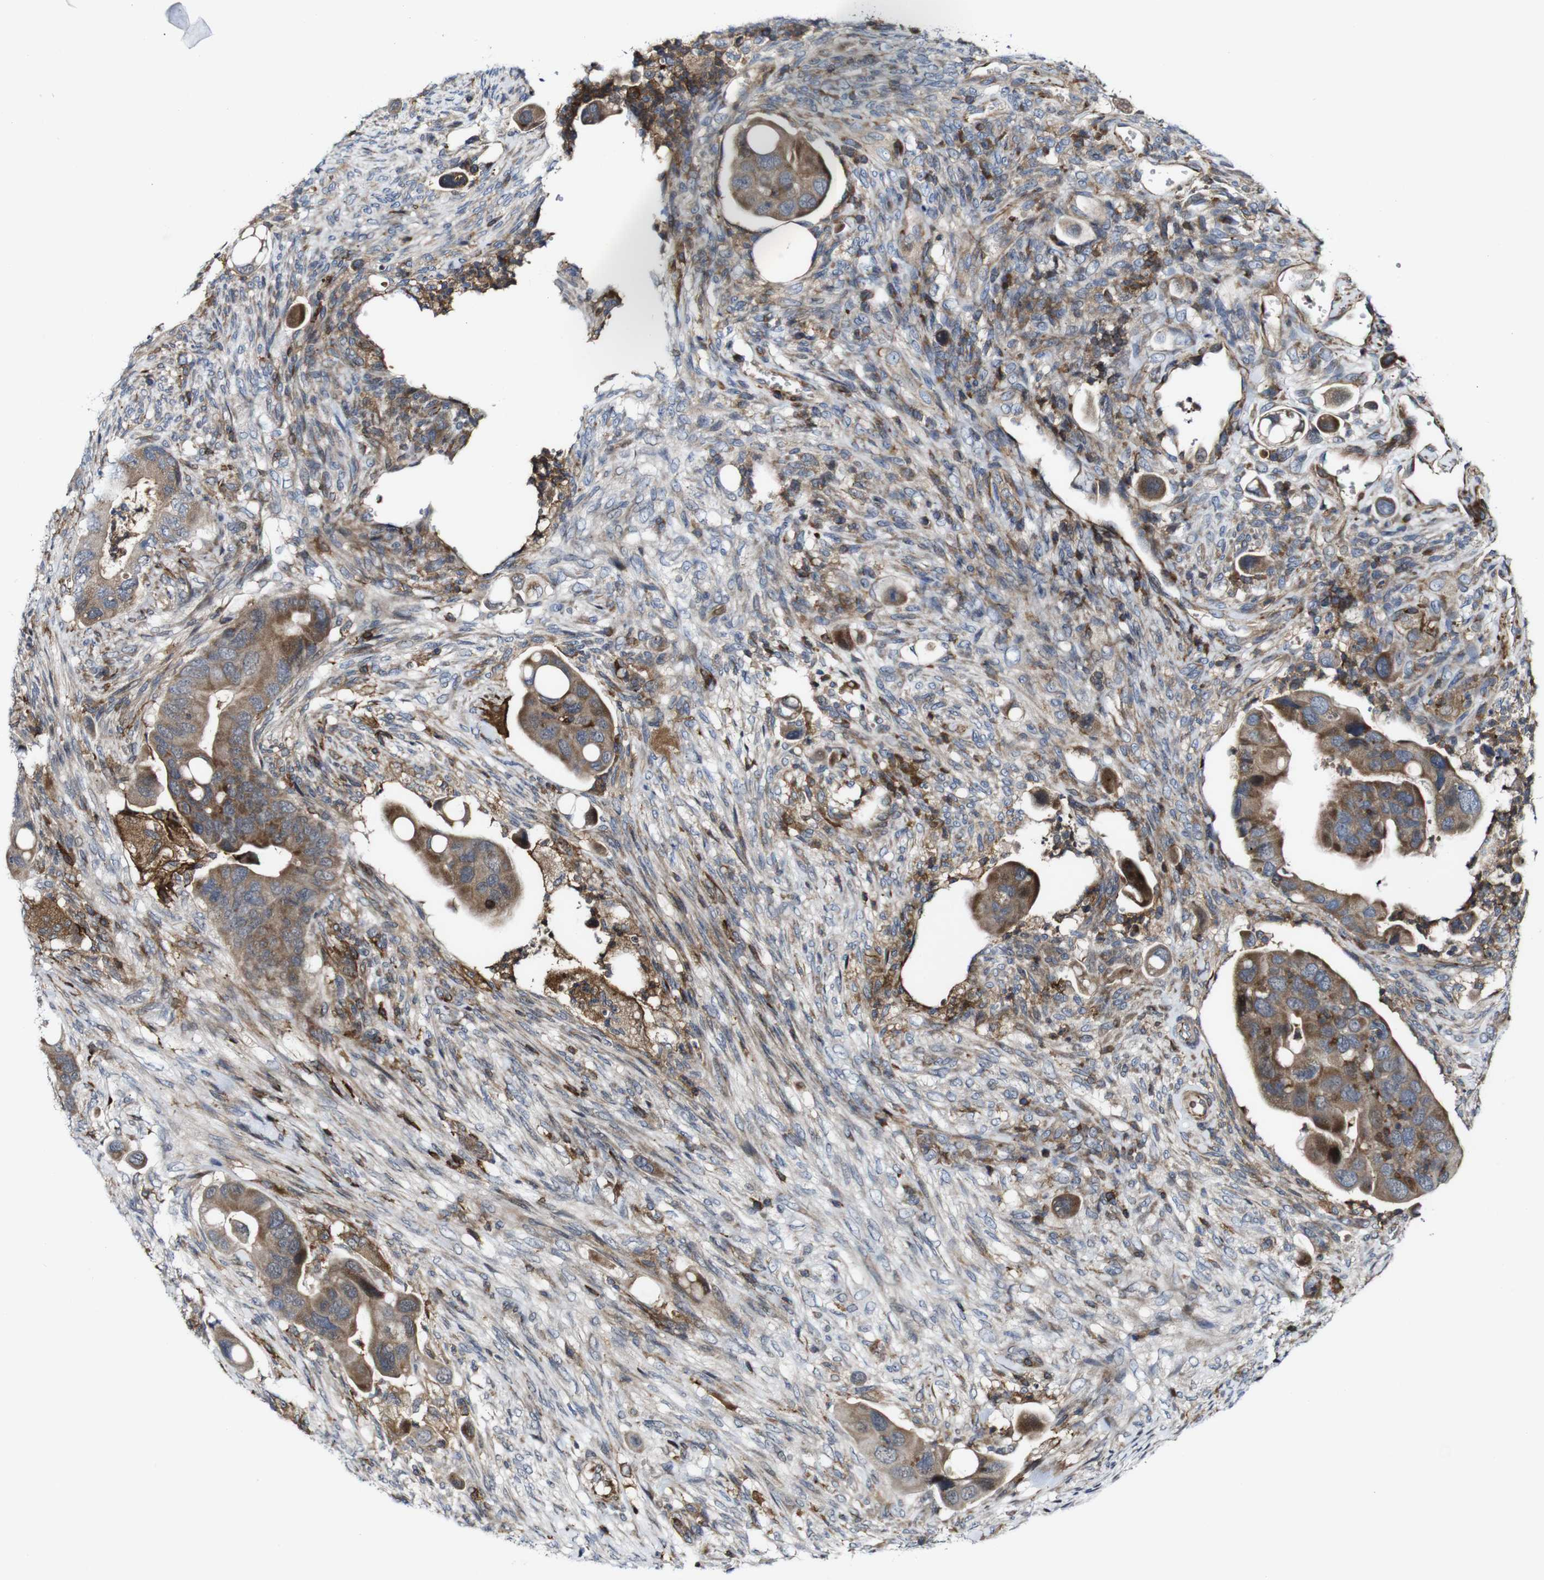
{"staining": {"intensity": "moderate", "quantity": ">75%", "location": "cytoplasmic/membranous"}, "tissue": "colorectal cancer", "cell_type": "Tumor cells", "image_type": "cancer", "snomed": [{"axis": "morphology", "description": "Adenocarcinoma, NOS"}, {"axis": "topography", "description": "Rectum"}], "caption": "Brown immunohistochemical staining in human colorectal cancer (adenocarcinoma) shows moderate cytoplasmic/membranous expression in about >75% of tumor cells.", "gene": "JAK2", "patient": {"sex": "female", "age": 57}}